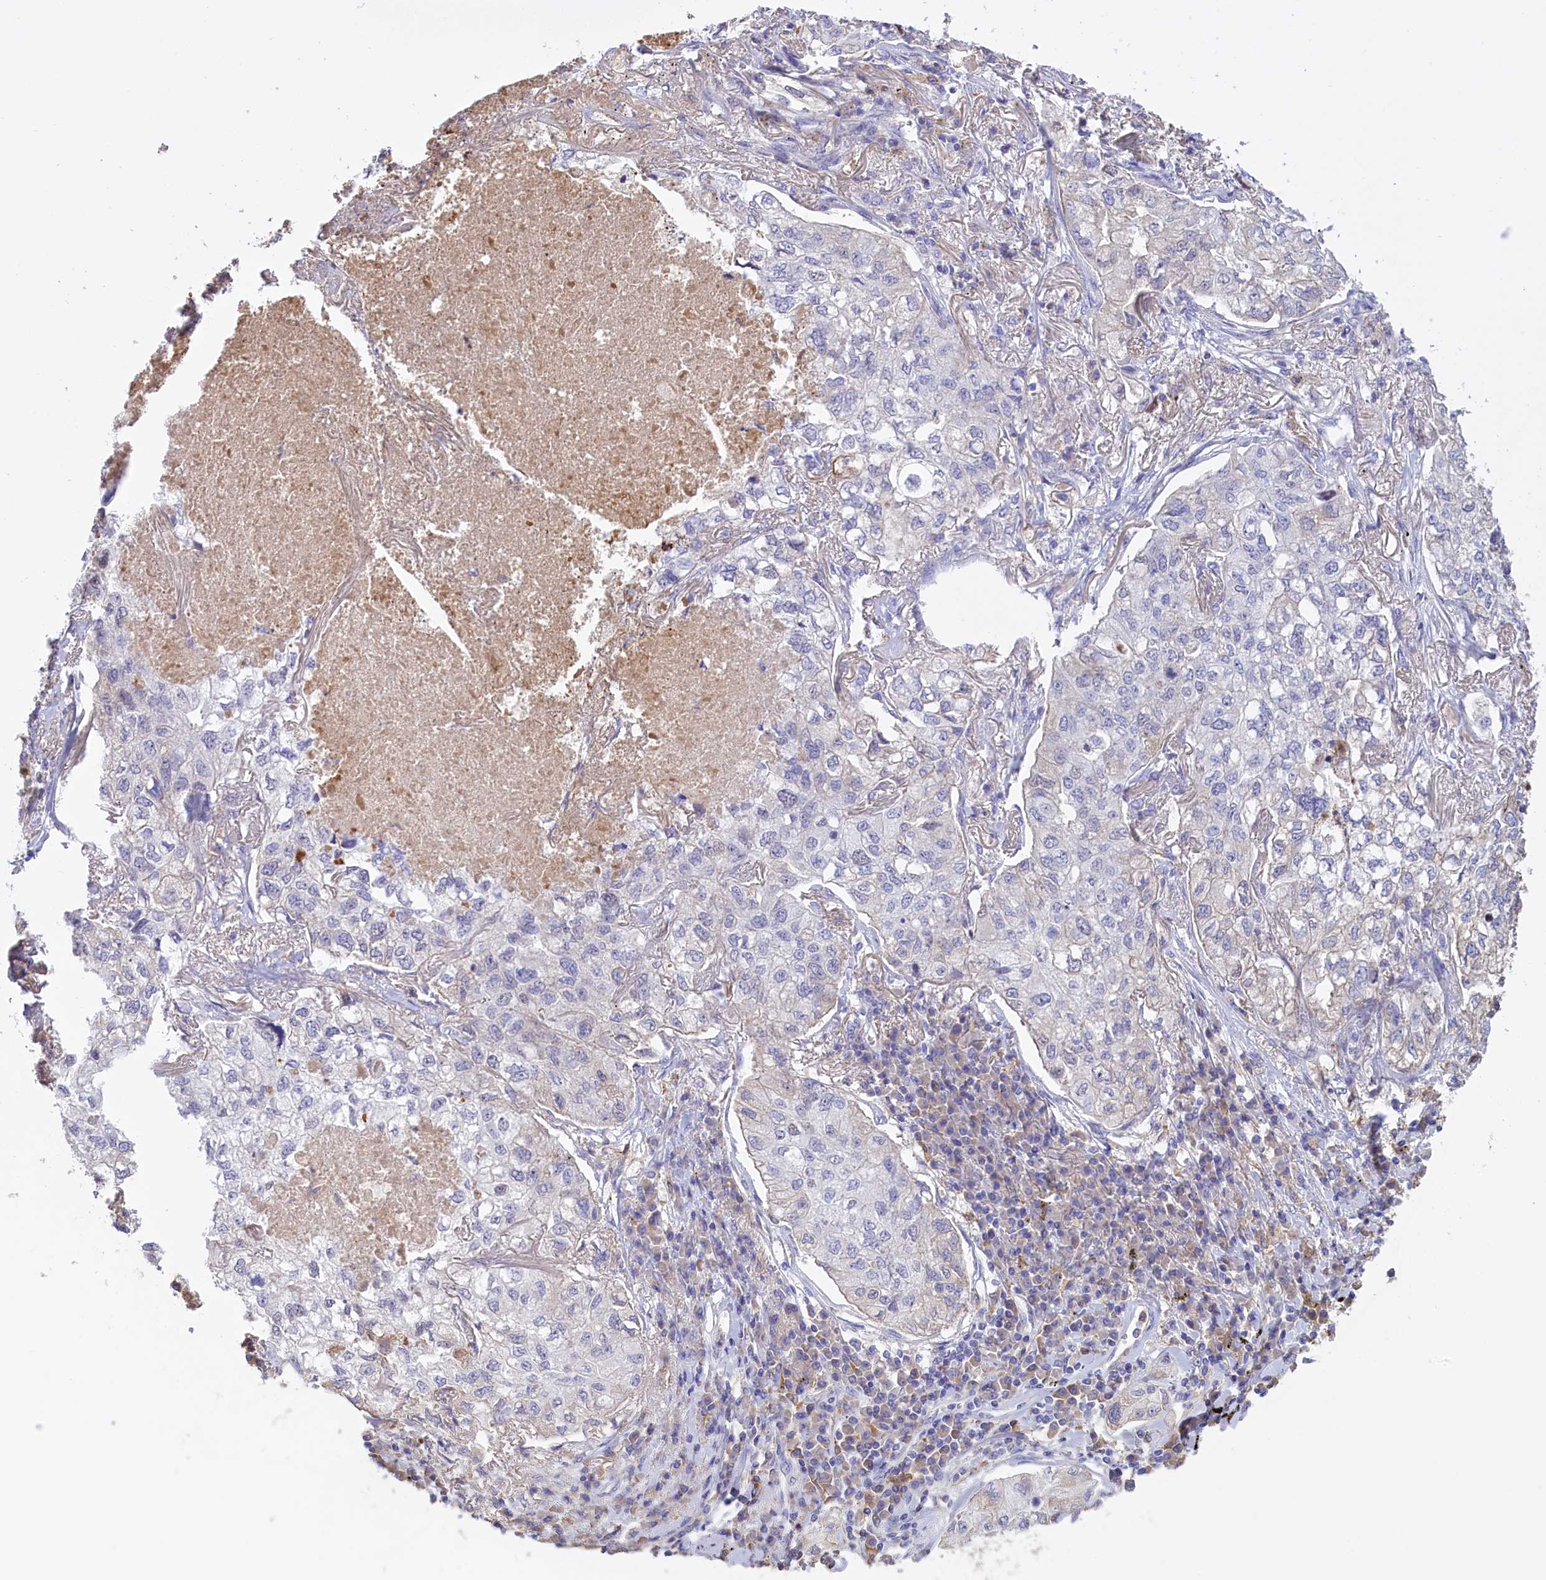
{"staining": {"intensity": "negative", "quantity": "none", "location": "none"}, "tissue": "lung cancer", "cell_type": "Tumor cells", "image_type": "cancer", "snomed": [{"axis": "morphology", "description": "Adenocarcinoma, NOS"}, {"axis": "topography", "description": "Lung"}], "caption": "Immunohistochemistry (IHC) of adenocarcinoma (lung) demonstrates no staining in tumor cells.", "gene": "FAM149B1", "patient": {"sex": "male", "age": 65}}